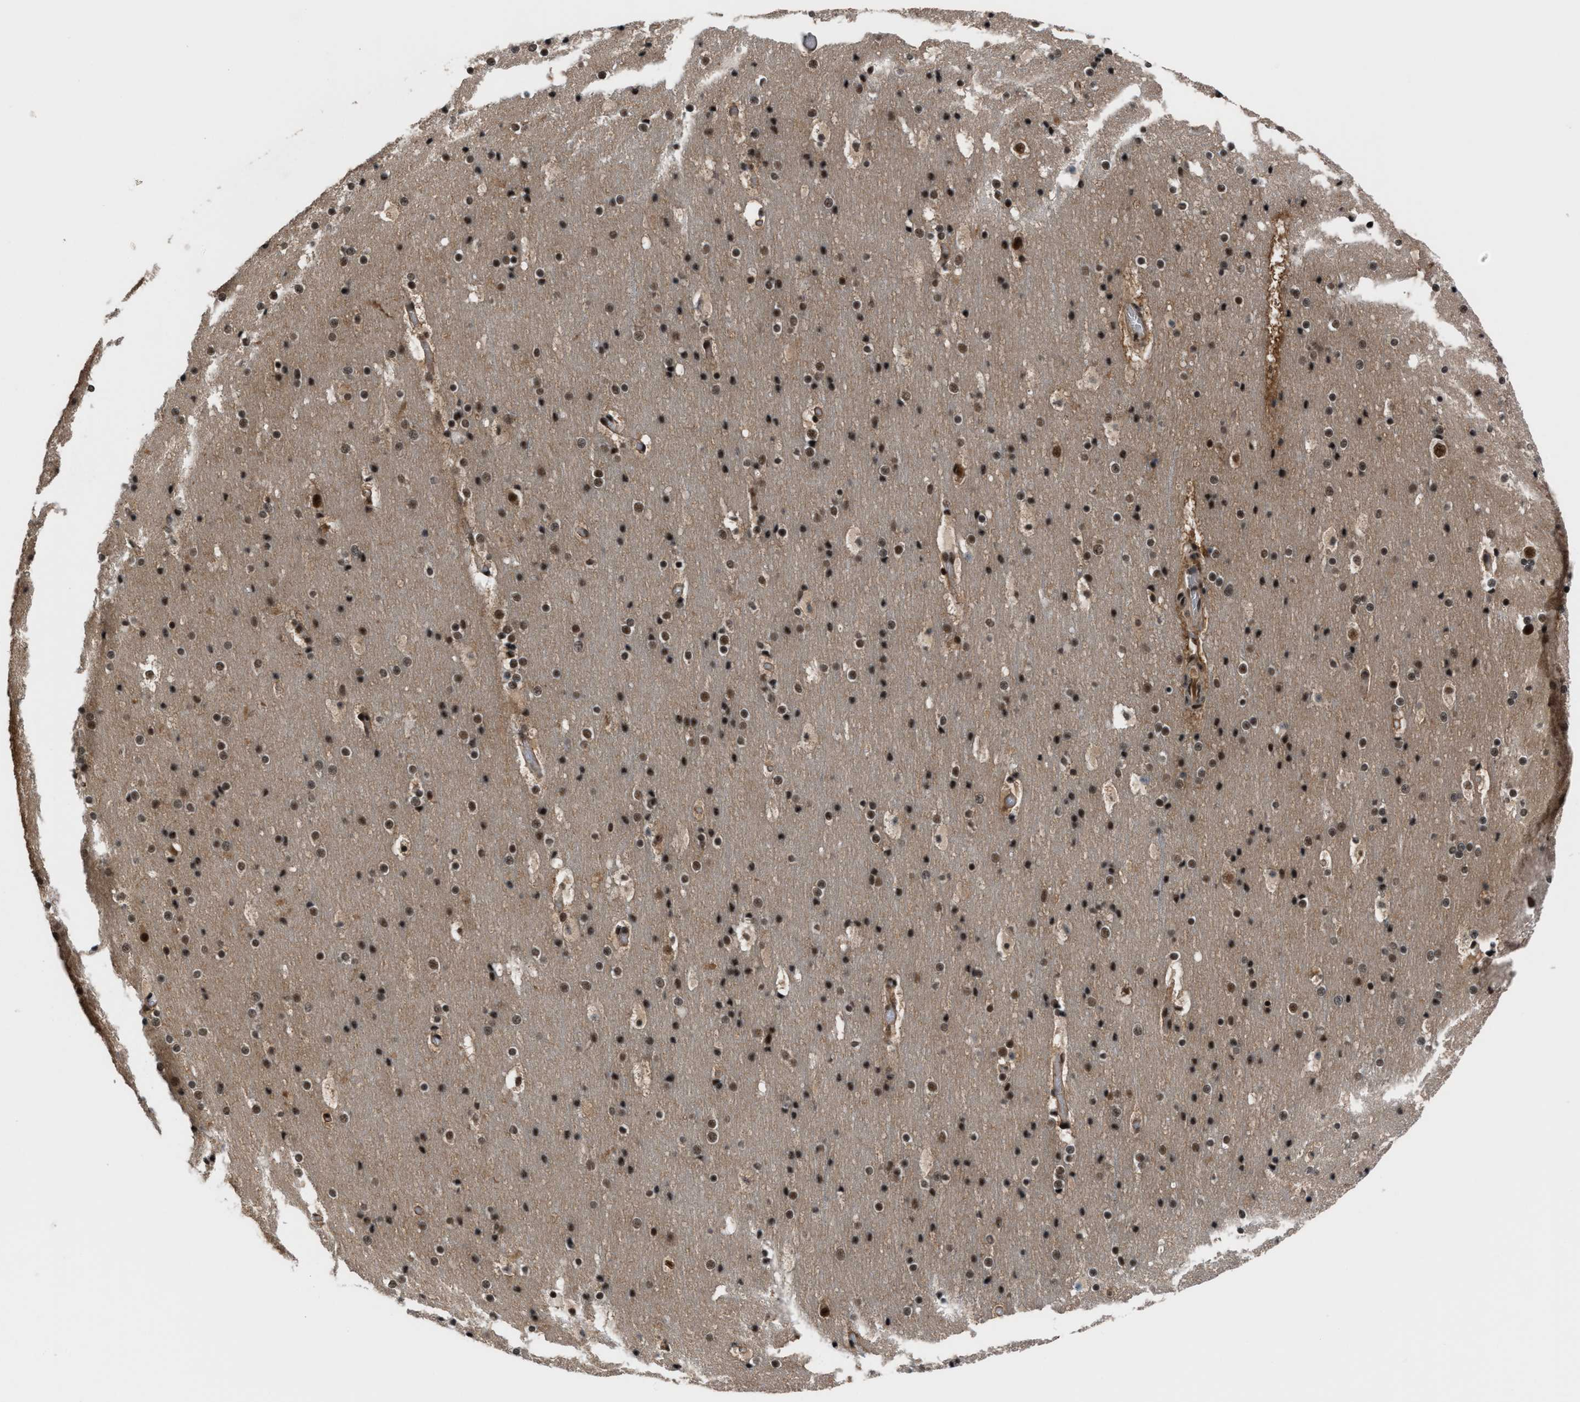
{"staining": {"intensity": "moderate", "quantity": ">75%", "location": "cytoplasmic/membranous,nuclear"}, "tissue": "cerebral cortex", "cell_type": "Endothelial cells", "image_type": "normal", "snomed": [{"axis": "morphology", "description": "Normal tissue, NOS"}, {"axis": "topography", "description": "Cerebral cortex"}], "caption": "Protein positivity by immunohistochemistry shows moderate cytoplasmic/membranous,nuclear expression in approximately >75% of endothelial cells in benign cerebral cortex. The protein of interest is stained brown, and the nuclei are stained in blue (DAB (3,3'-diaminobenzidine) IHC with brightfield microscopy, high magnification).", "gene": "PRPF4", "patient": {"sex": "male", "age": 57}}